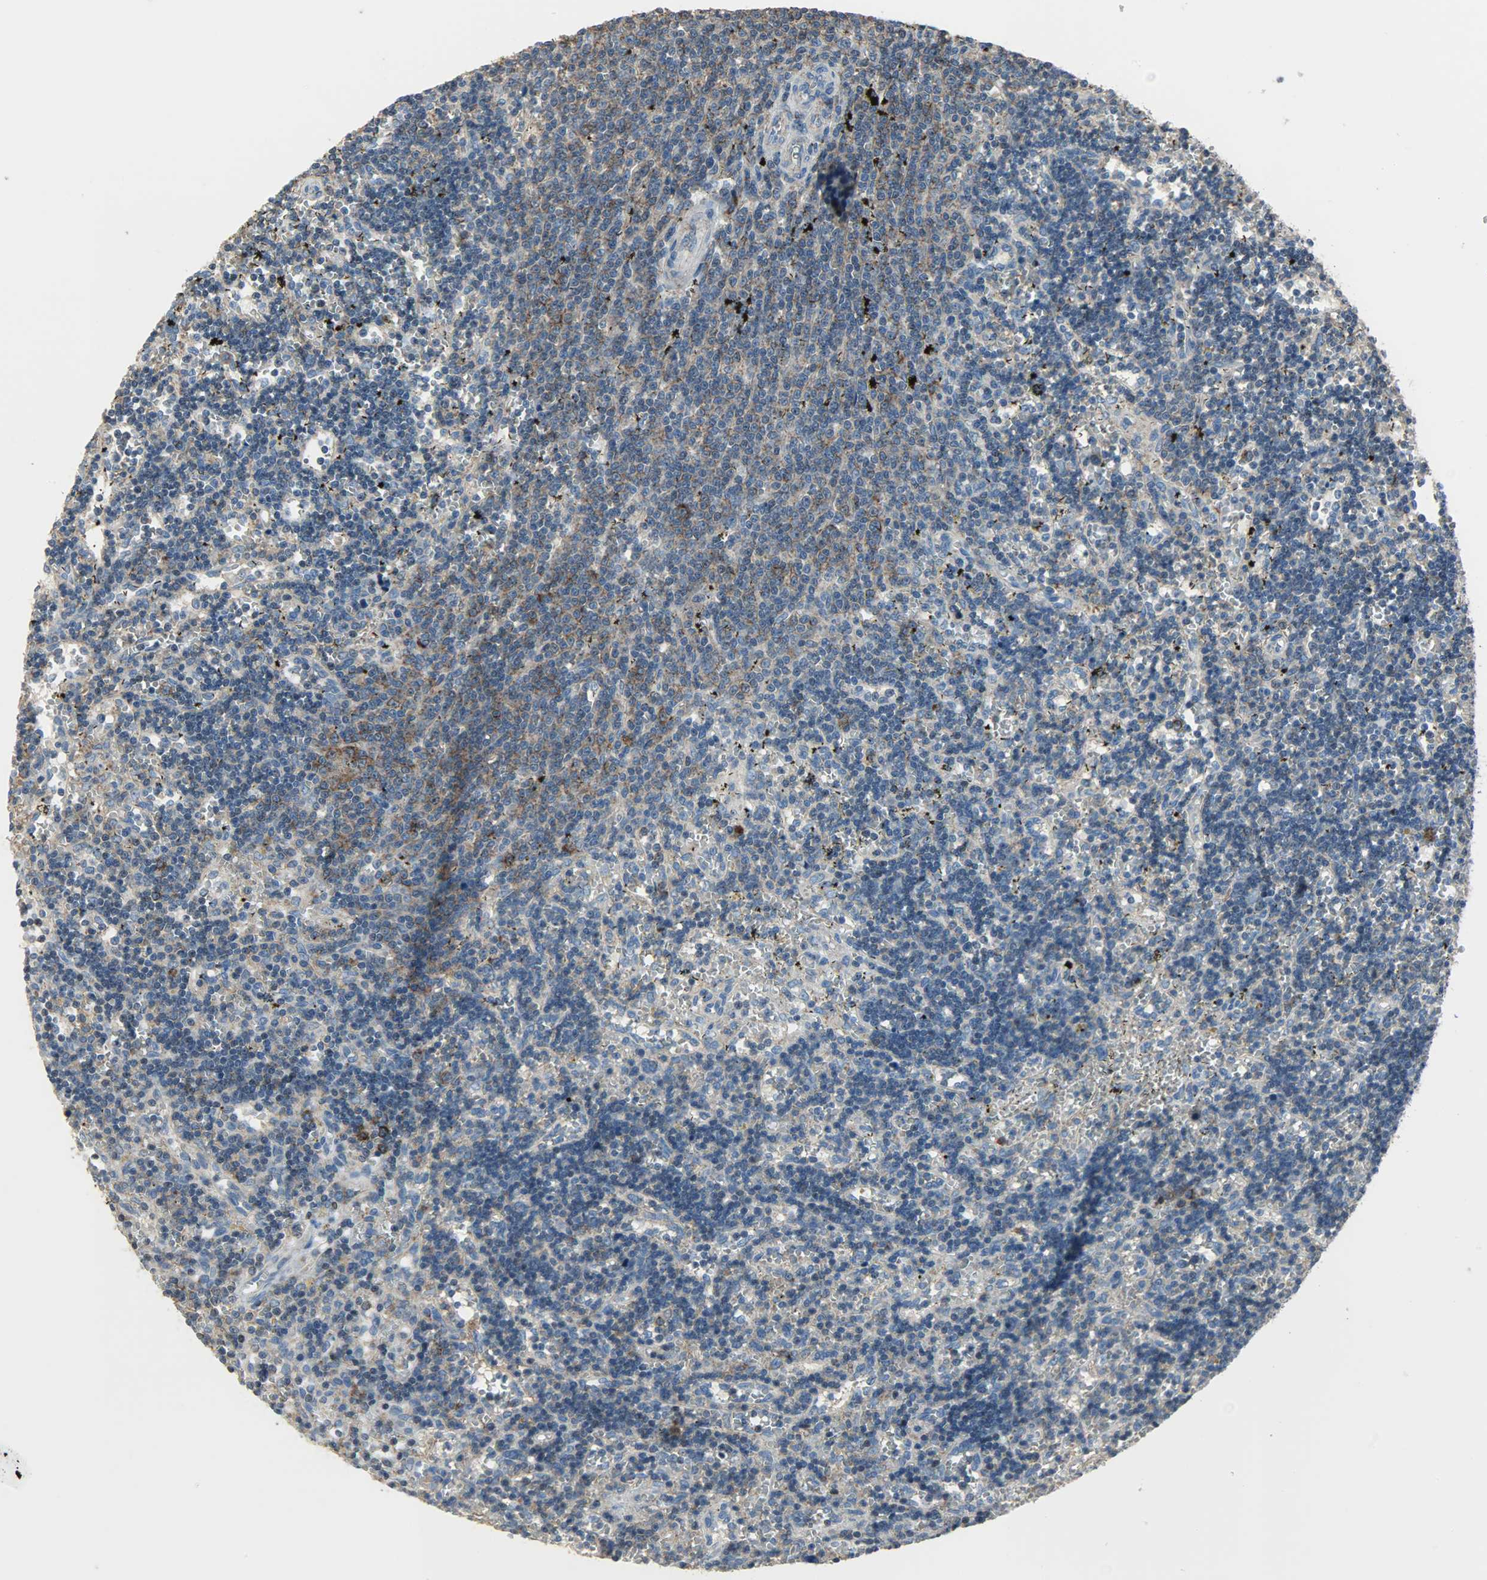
{"staining": {"intensity": "weak", "quantity": ">75%", "location": "cytoplasmic/membranous"}, "tissue": "lymphoma", "cell_type": "Tumor cells", "image_type": "cancer", "snomed": [{"axis": "morphology", "description": "Malignant lymphoma, non-Hodgkin's type, Low grade"}, {"axis": "topography", "description": "Spleen"}], "caption": "Lymphoma stained with a brown dye shows weak cytoplasmic/membranous positive staining in approximately >75% of tumor cells.", "gene": "DNAJA4", "patient": {"sex": "male", "age": 60}}